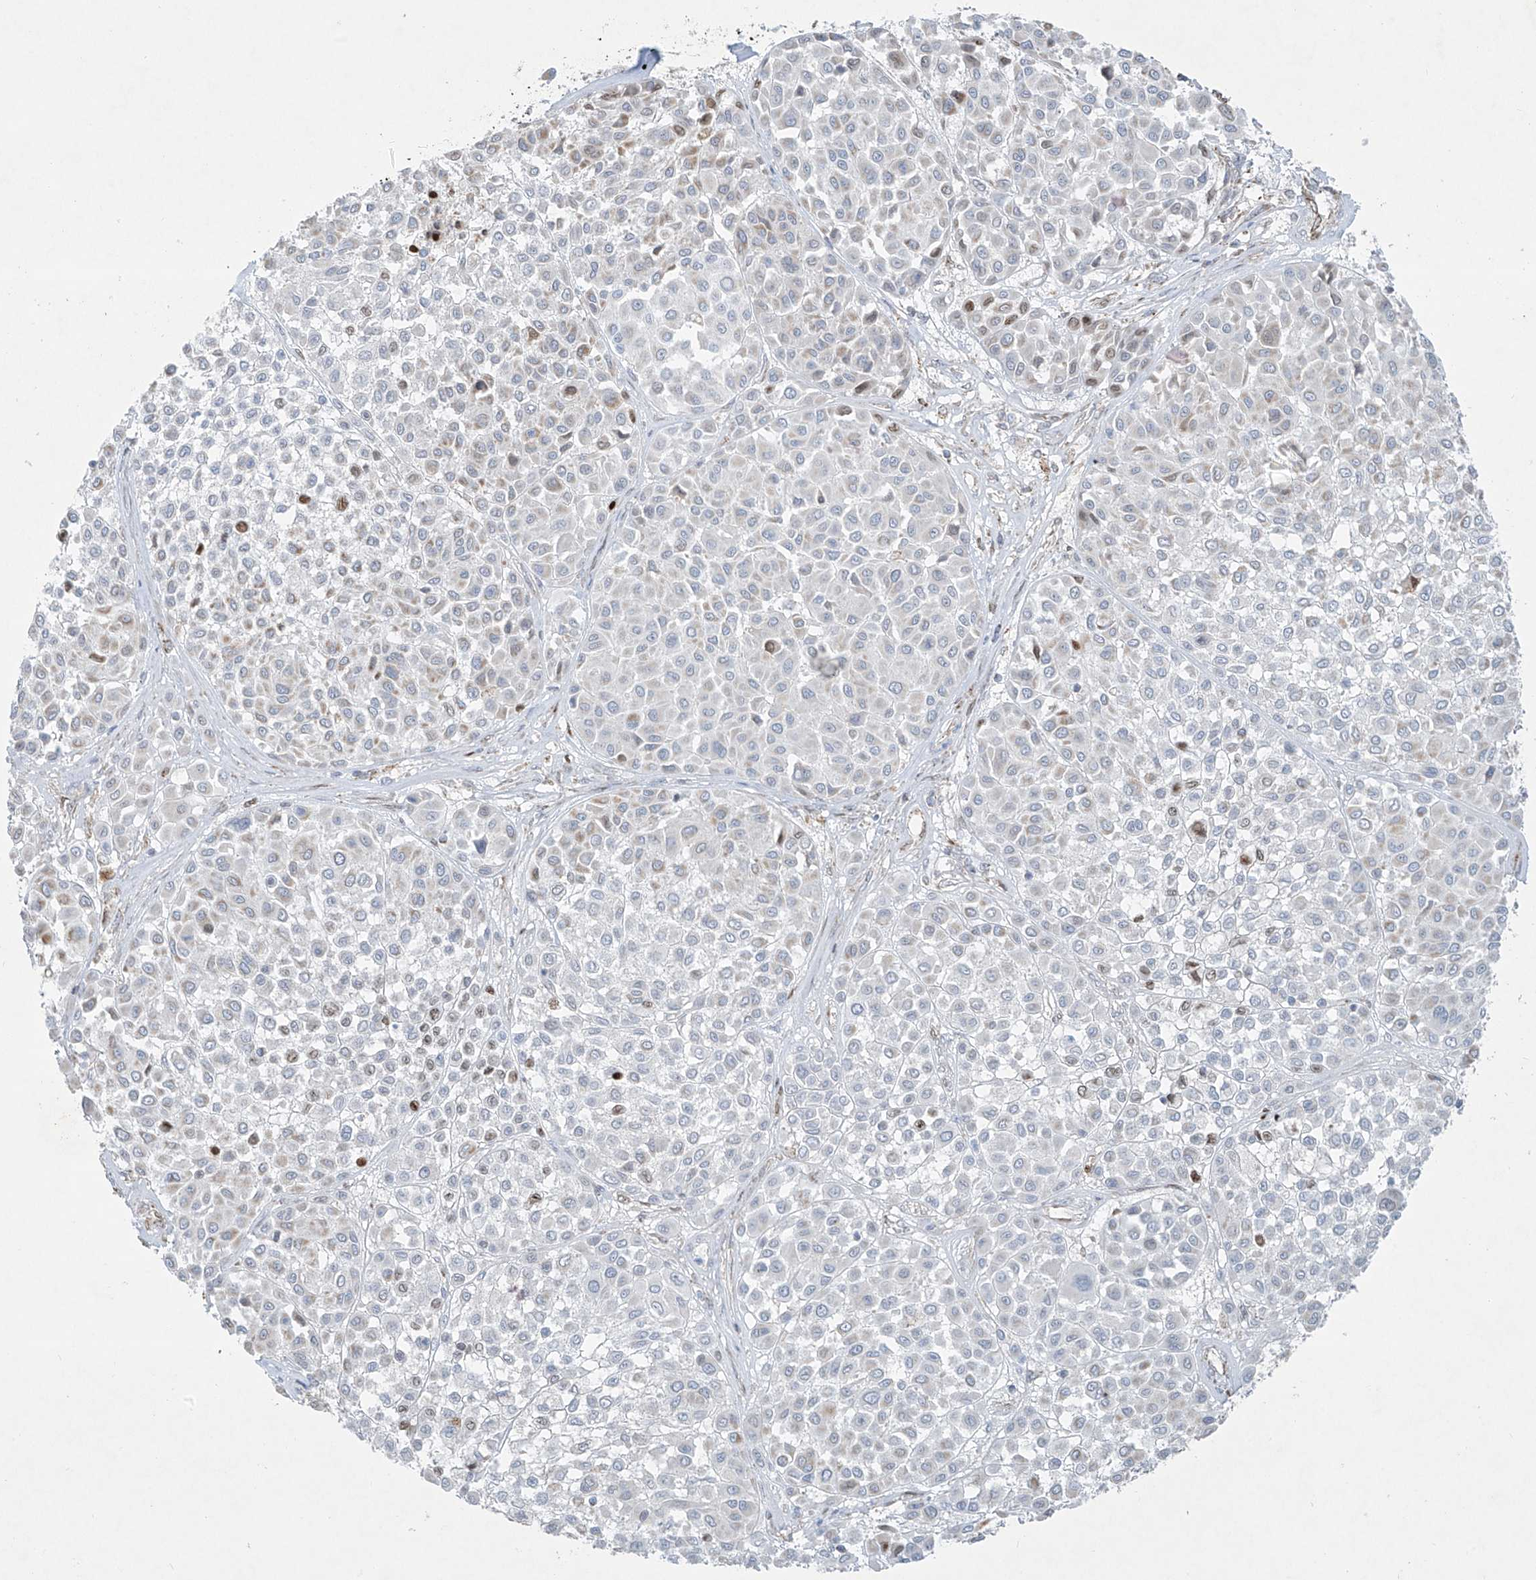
{"staining": {"intensity": "negative", "quantity": "none", "location": "none"}, "tissue": "melanoma", "cell_type": "Tumor cells", "image_type": "cancer", "snomed": [{"axis": "morphology", "description": "Malignant melanoma, Metastatic site"}, {"axis": "topography", "description": "Soft tissue"}], "caption": "High magnification brightfield microscopy of melanoma stained with DAB (3,3'-diaminobenzidine) (brown) and counterstained with hematoxylin (blue): tumor cells show no significant expression. The staining was performed using DAB (3,3'-diaminobenzidine) to visualize the protein expression in brown, while the nuclei were stained in blue with hematoxylin (Magnification: 20x).", "gene": "SMDT1", "patient": {"sex": "male", "age": 41}}